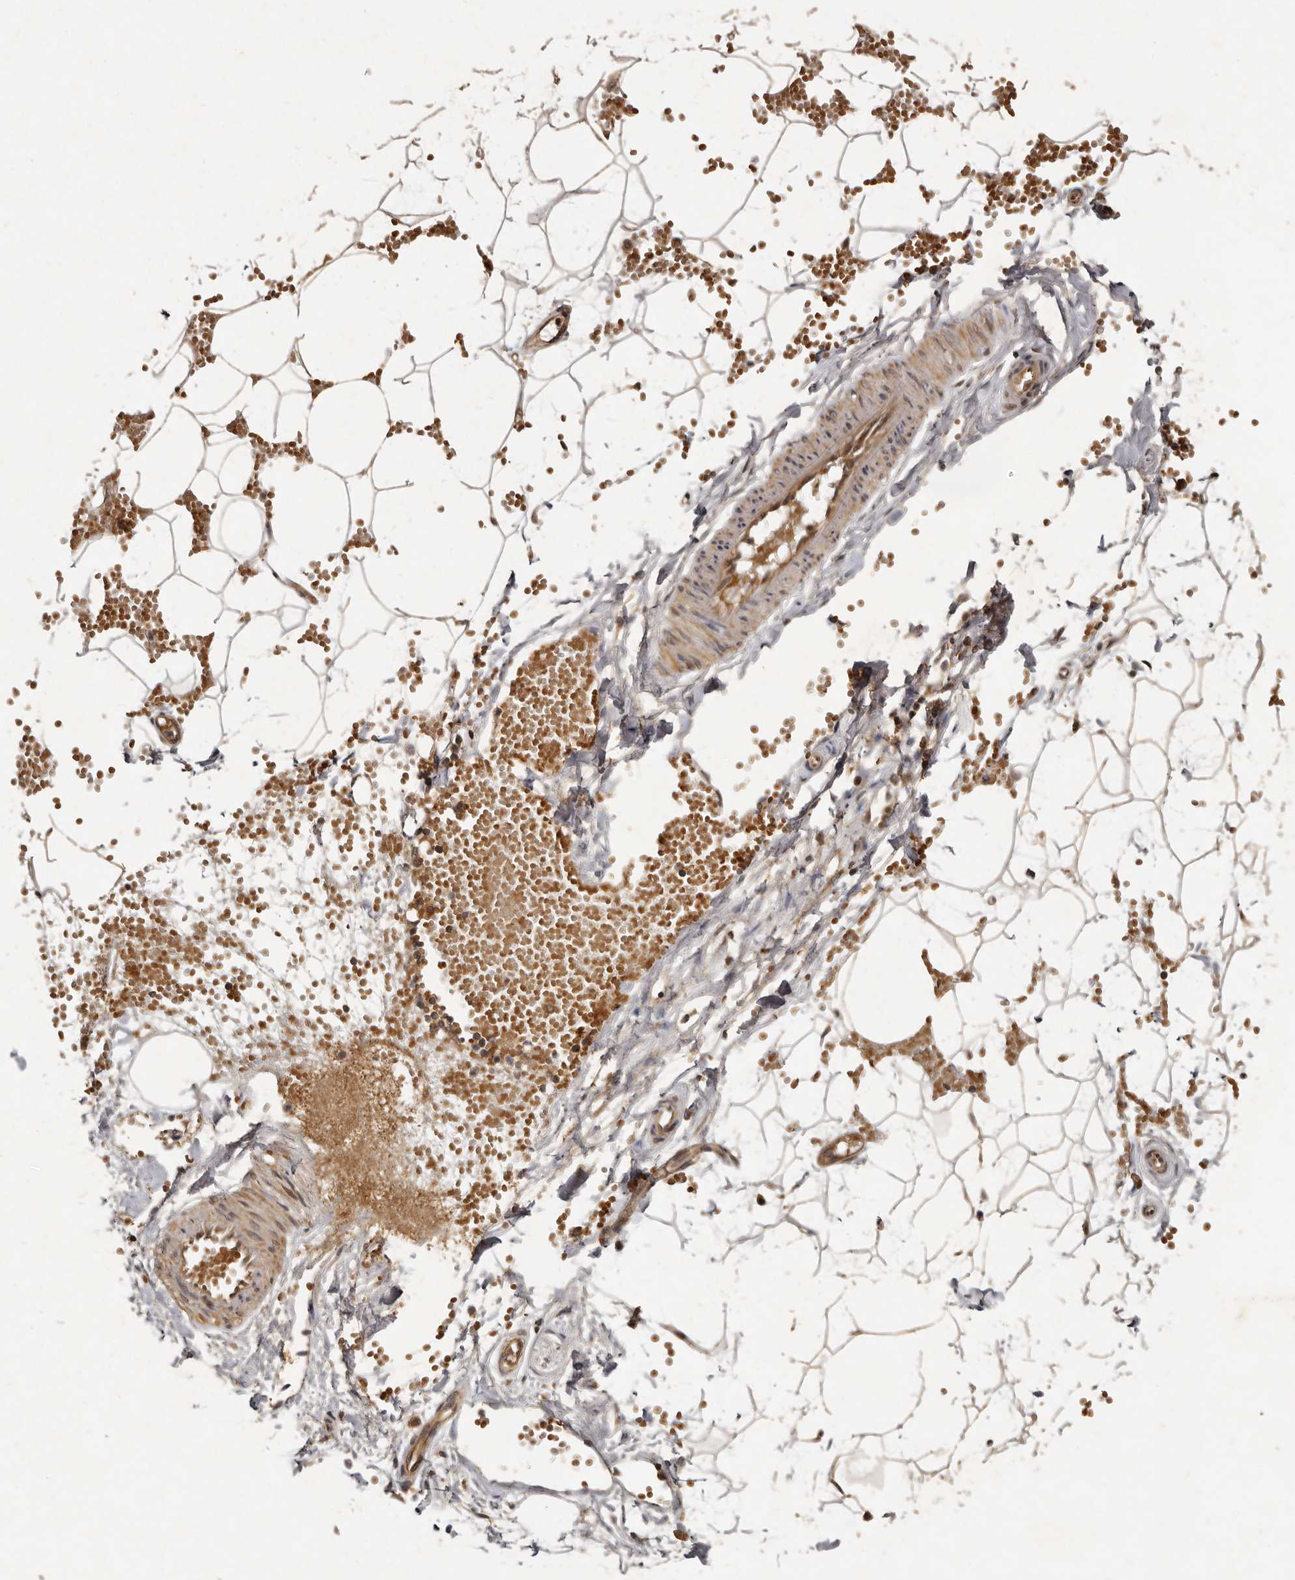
{"staining": {"intensity": "weak", "quantity": ">75%", "location": "cytoplasmic/membranous"}, "tissue": "adipose tissue", "cell_type": "Adipocytes", "image_type": "normal", "snomed": [{"axis": "morphology", "description": "Normal tissue, NOS"}, {"axis": "topography", "description": "Breast"}], "caption": "Immunohistochemistry (IHC) of benign adipose tissue demonstrates low levels of weak cytoplasmic/membranous positivity in approximately >75% of adipocytes. (DAB = brown stain, brightfield microscopy at high magnification).", "gene": "SEMA3A", "patient": {"sex": "female", "age": 23}}